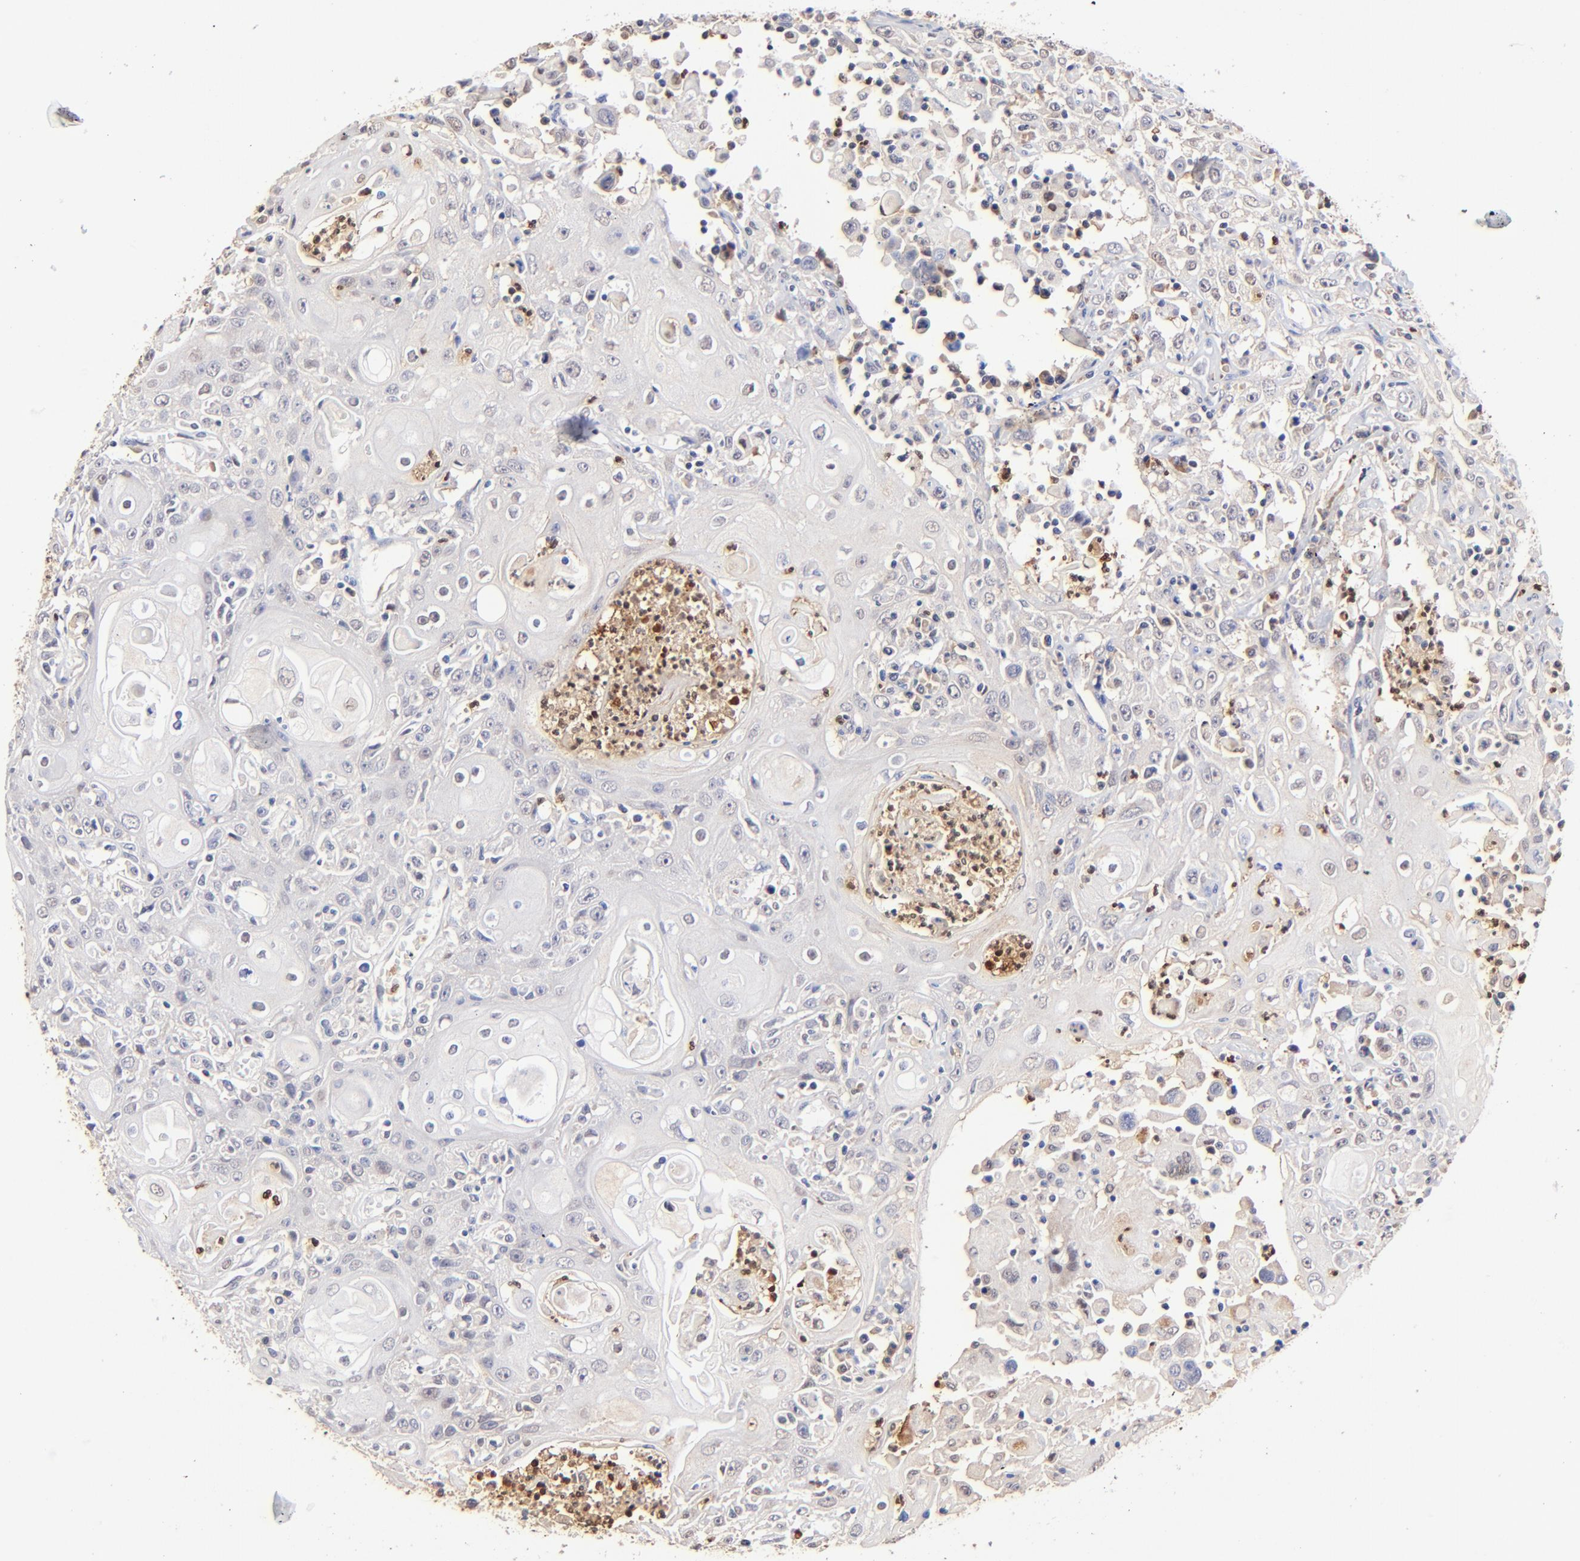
{"staining": {"intensity": "negative", "quantity": "none", "location": "none"}, "tissue": "head and neck cancer", "cell_type": "Tumor cells", "image_type": "cancer", "snomed": [{"axis": "morphology", "description": "Squamous cell carcinoma, NOS"}, {"axis": "topography", "description": "Oral tissue"}, {"axis": "topography", "description": "Head-Neck"}], "caption": "Squamous cell carcinoma (head and neck) stained for a protein using immunohistochemistry (IHC) displays no expression tumor cells.", "gene": "BBOF1", "patient": {"sex": "female", "age": 76}}